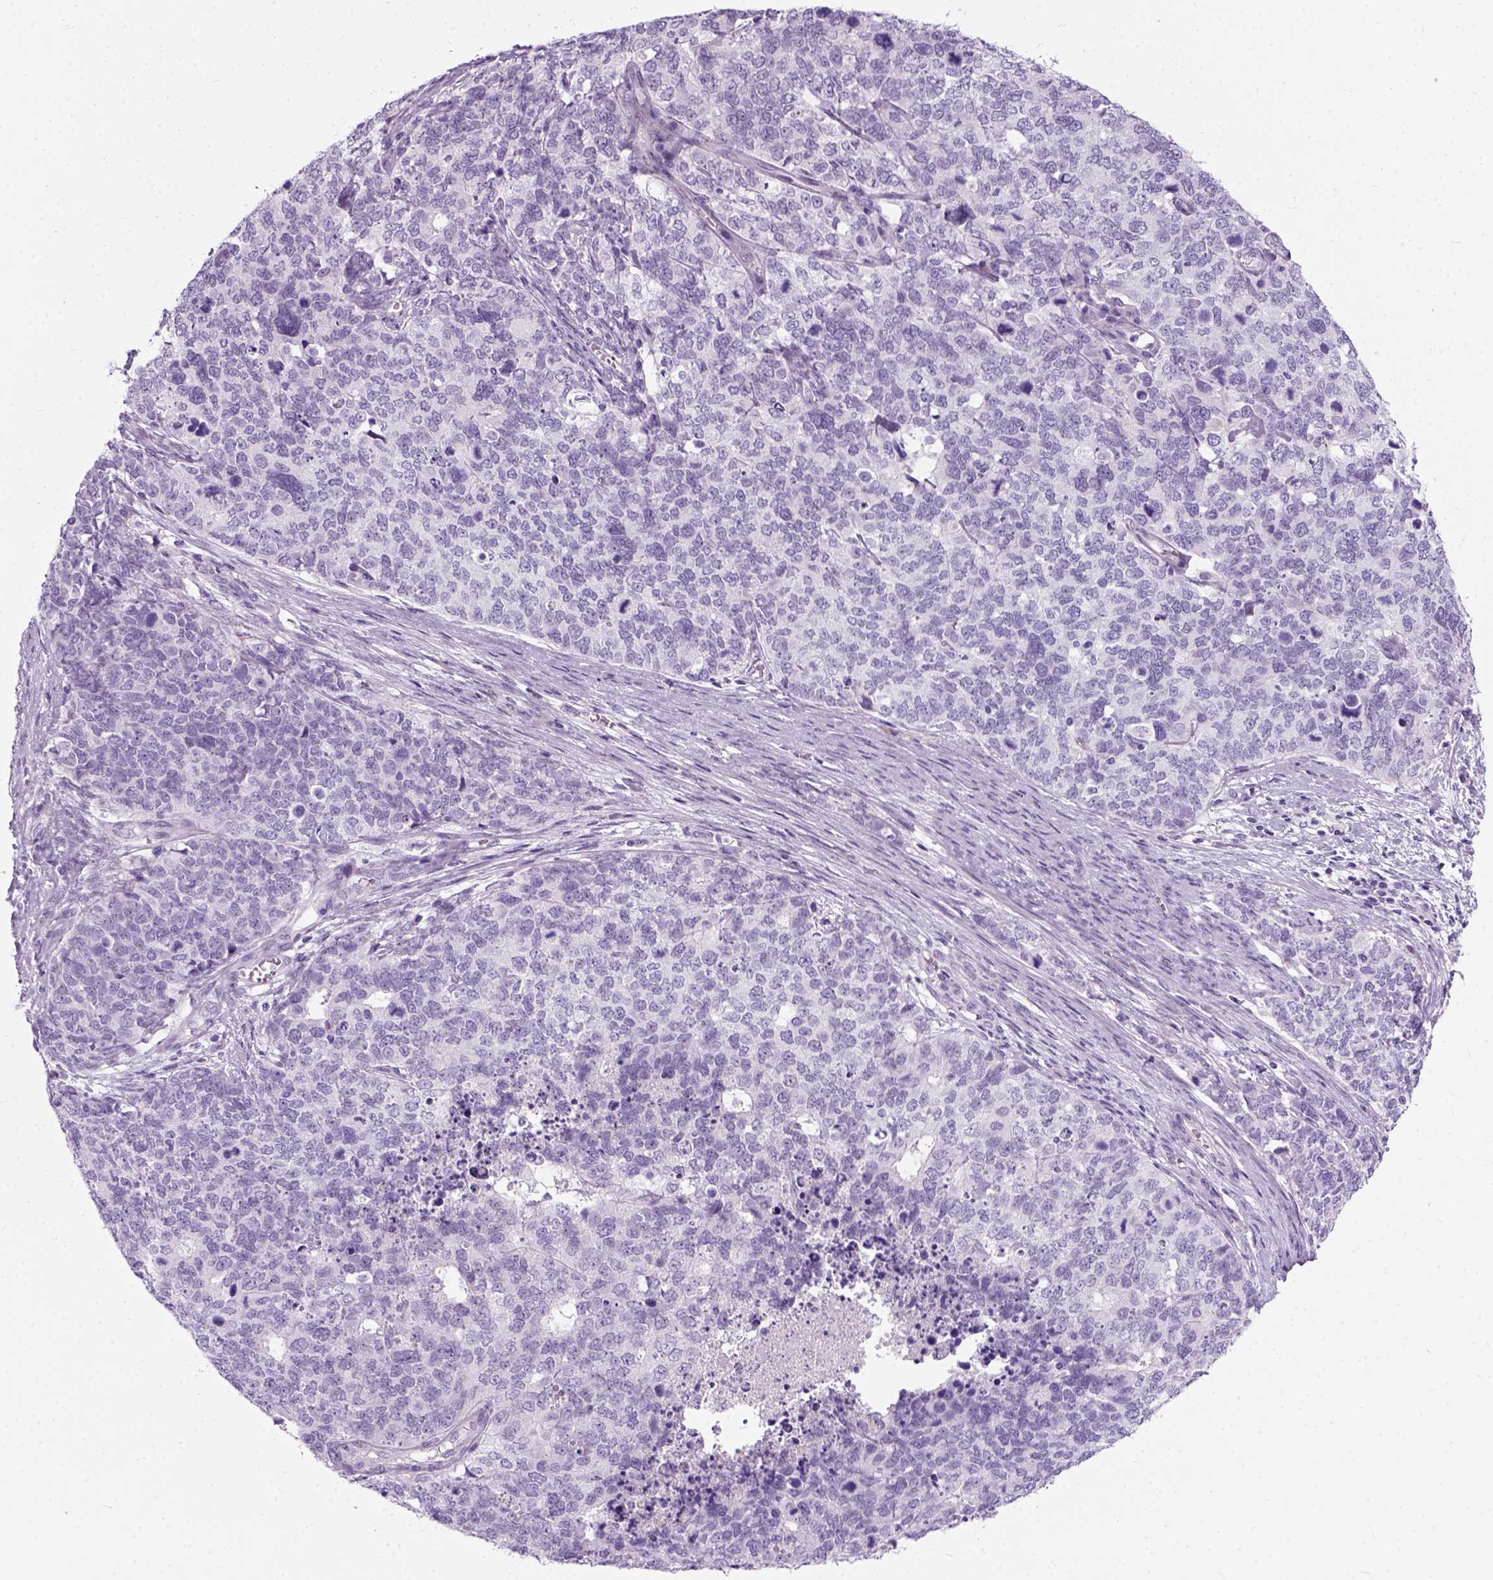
{"staining": {"intensity": "negative", "quantity": "none", "location": "none"}, "tissue": "cervical cancer", "cell_type": "Tumor cells", "image_type": "cancer", "snomed": [{"axis": "morphology", "description": "Squamous cell carcinoma, NOS"}, {"axis": "topography", "description": "Cervix"}], "caption": "Immunohistochemistry (IHC) micrograph of cervical cancer stained for a protein (brown), which demonstrates no expression in tumor cells. (Immunohistochemistry, brightfield microscopy, high magnification).", "gene": "AXDND1", "patient": {"sex": "female", "age": 63}}